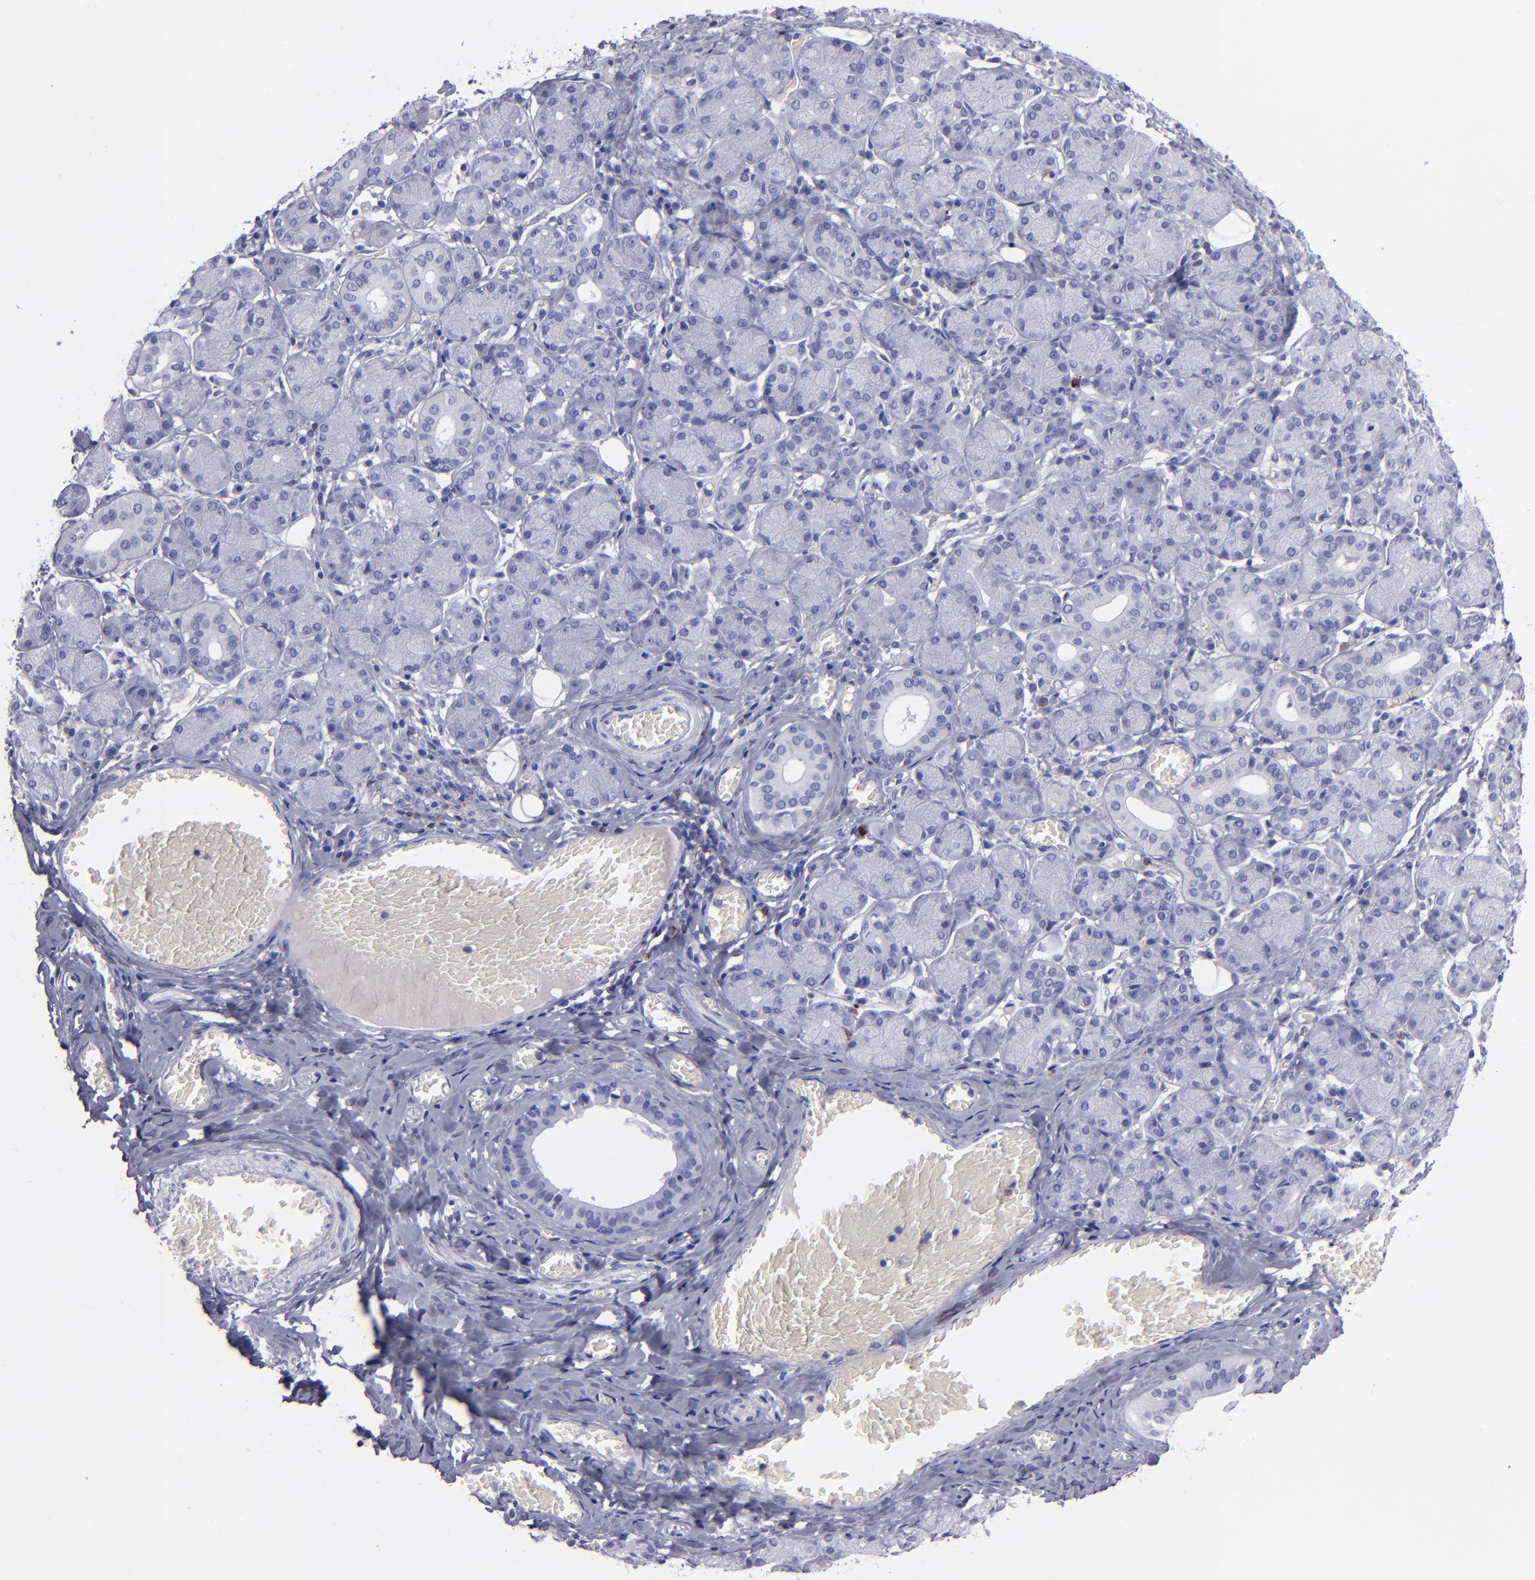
{"staining": {"intensity": "negative", "quantity": "none", "location": "none"}, "tissue": "salivary gland", "cell_type": "Glandular cells", "image_type": "normal", "snomed": [{"axis": "morphology", "description": "Normal tissue, NOS"}, {"axis": "topography", "description": "Salivary gland"}], "caption": "The histopathology image displays no significant expression in glandular cells of salivary gland.", "gene": "CD37", "patient": {"sex": "female", "age": 24}}